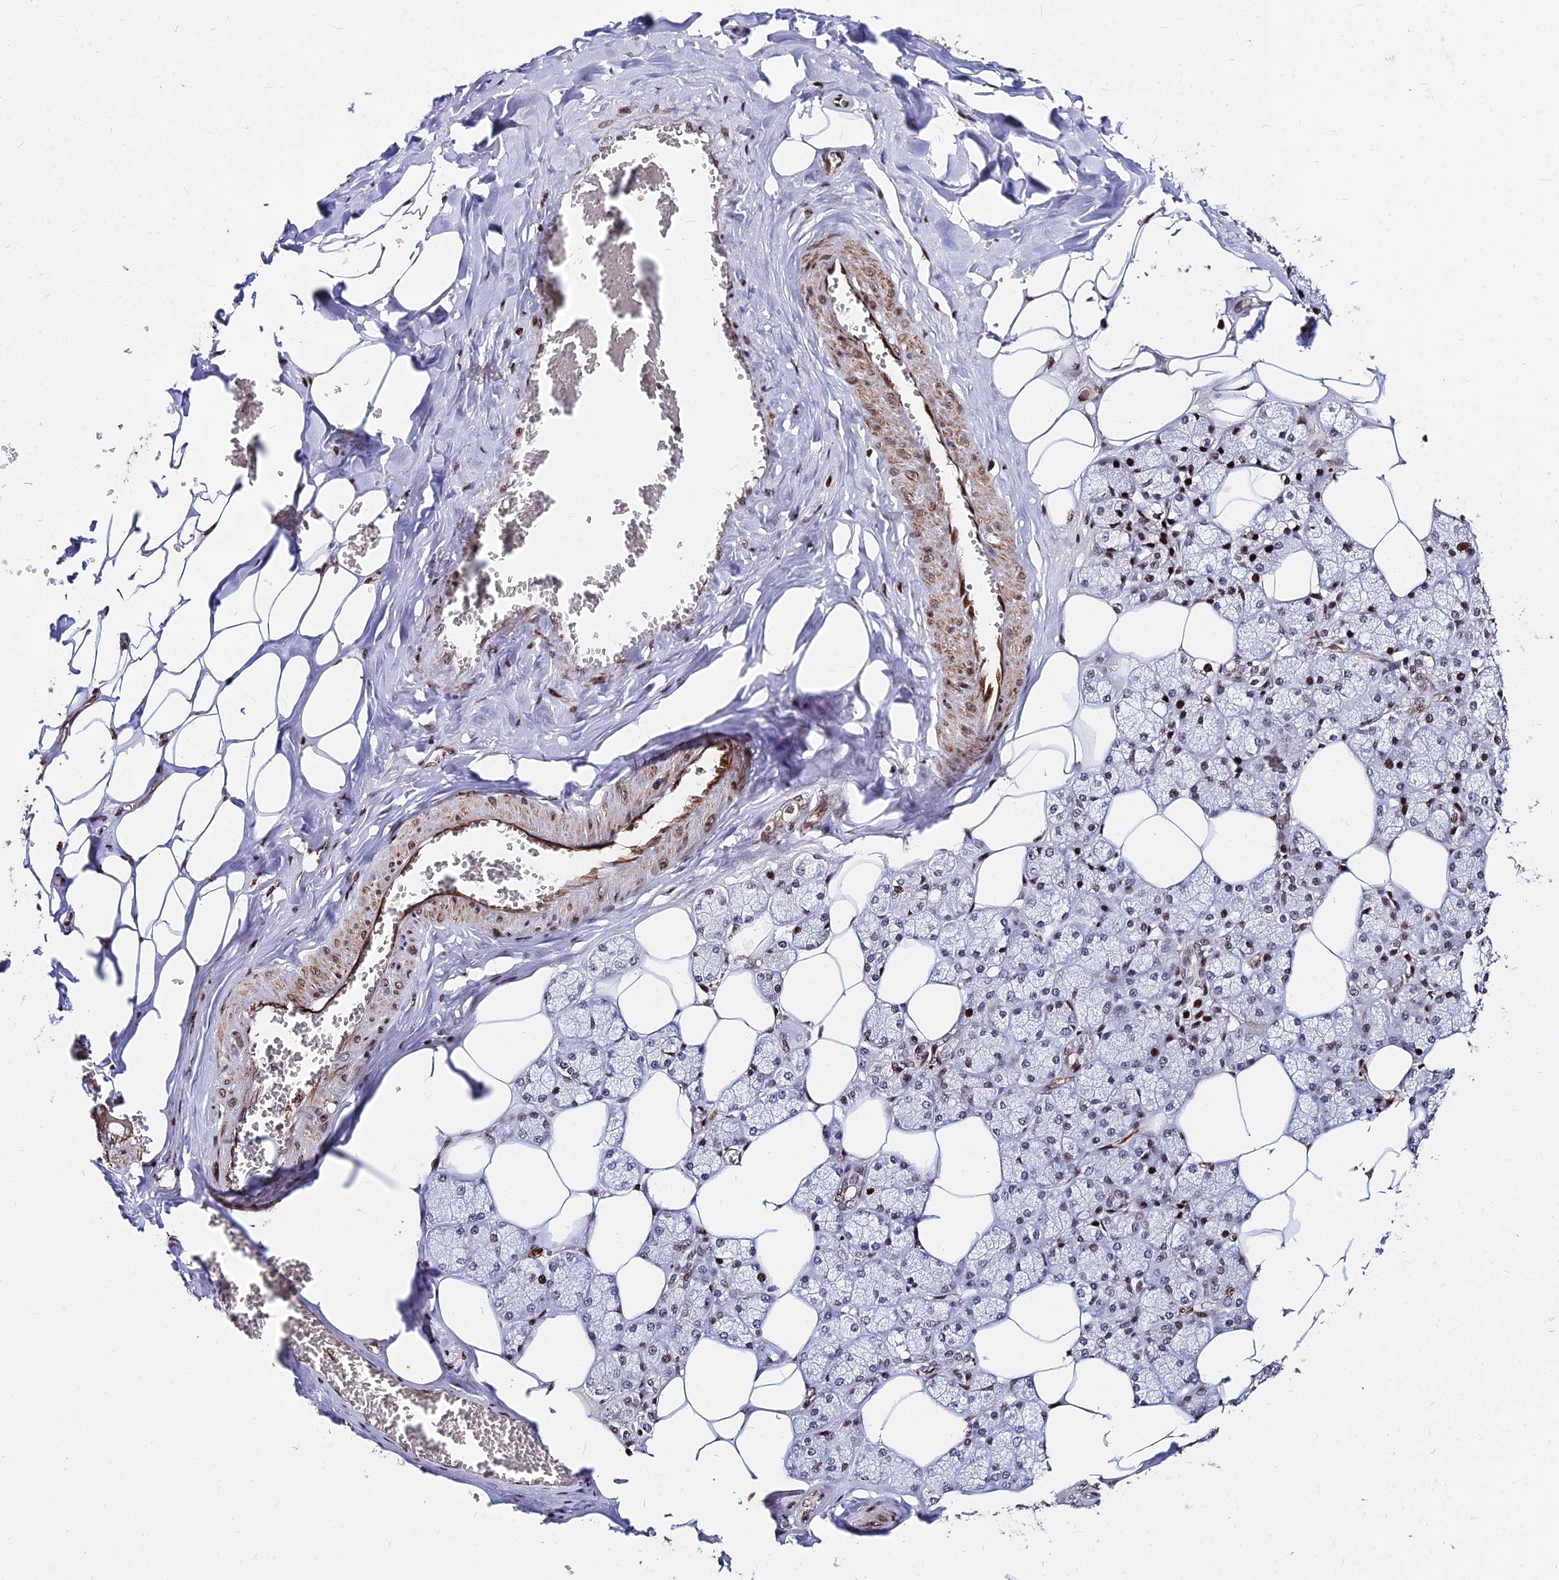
{"staining": {"intensity": "strong", "quantity": ">75%", "location": "nuclear"}, "tissue": "salivary gland", "cell_type": "Glandular cells", "image_type": "normal", "snomed": [{"axis": "morphology", "description": "Normal tissue, NOS"}, {"axis": "topography", "description": "Salivary gland"}], "caption": "Immunohistochemical staining of normal human salivary gland reveals high levels of strong nuclear expression in approximately >75% of glandular cells. Immunohistochemistry (ihc) stains the protein in brown and the nuclei are stained blue.", "gene": "NYAP2", "patient": {"sex": "male", "age": 62}}